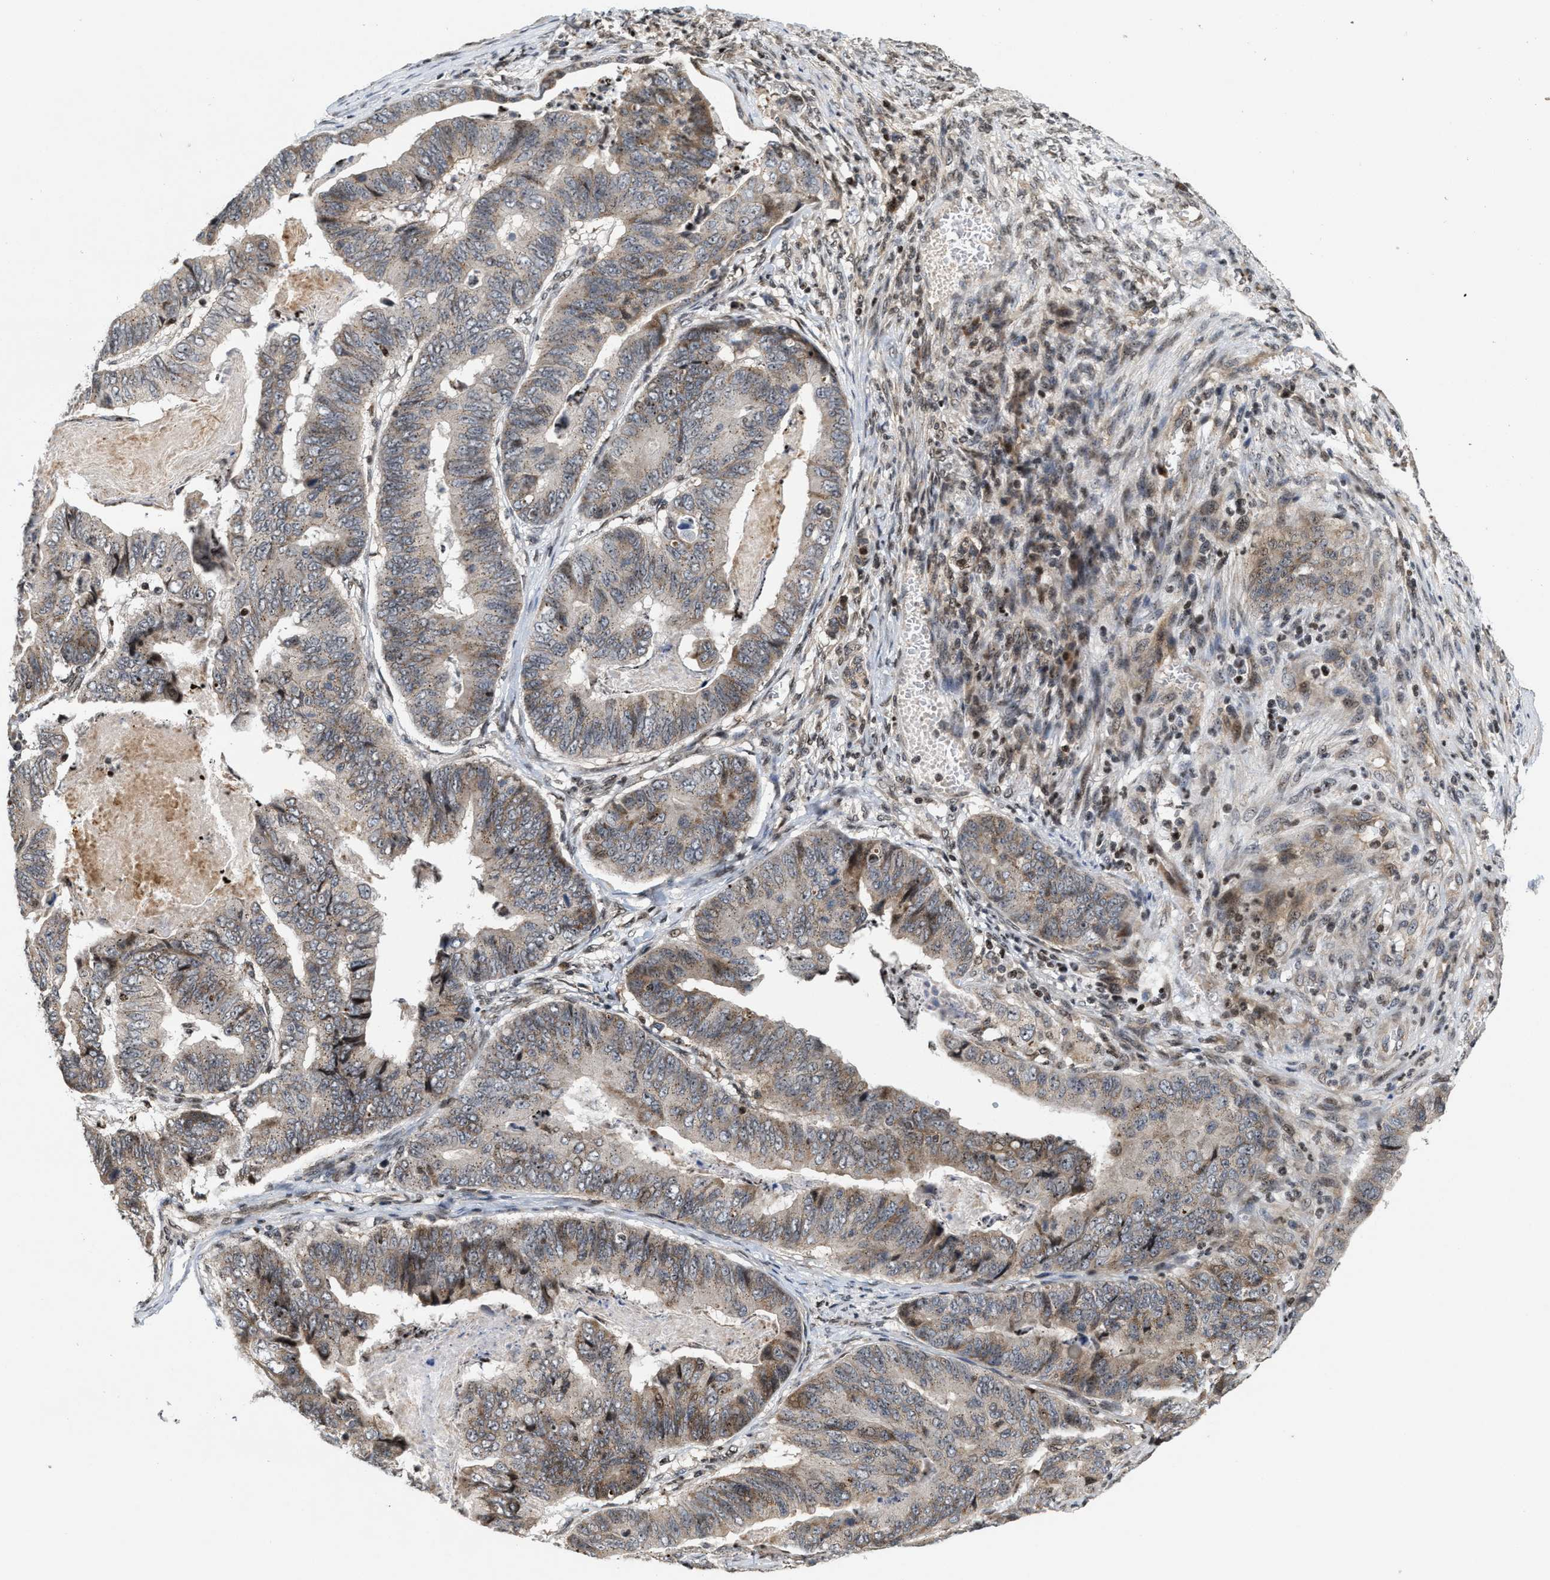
{"staining": {"intensity": "weak", "quantity": ">75%", "location": "cytoplasmic/membranous"}, "tissue": "stomach cancer", "cell_type": "Tumor cells", "image_type": "cancer", "snomed": [{"axis": "morphology", "description": "Adenocarcinoma, NOS"}, {"axis": "topography", "description": "Stomach, lower"}], "caption": "Protein positivity by immunohistochemistry displays weak cytoplasmic/membranous expression in approximately >75% of tumor cells in stomach cancer.", "gene": "PDZD2", "patient": {"sex": "male", "age": 77}}